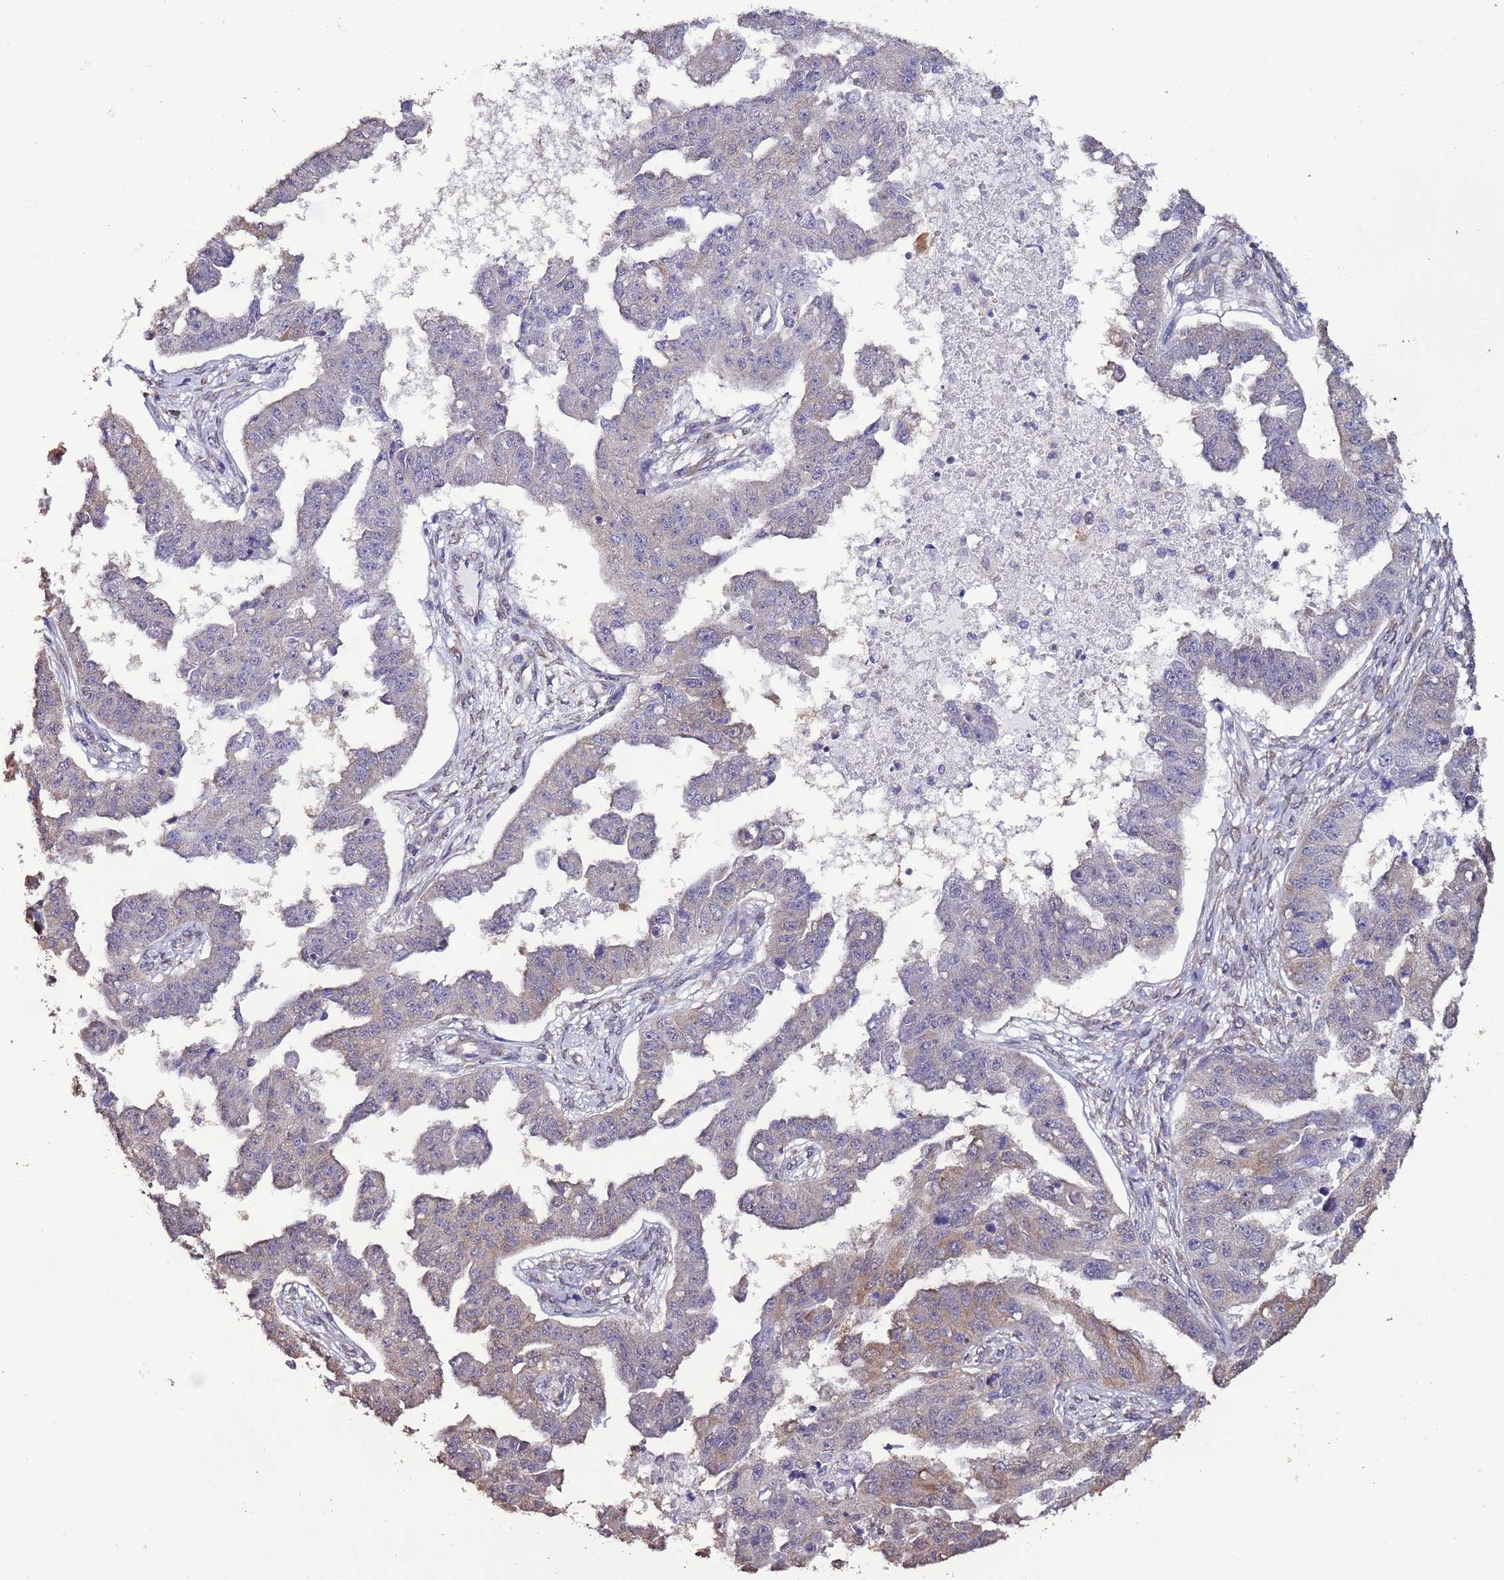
{"staining": {"intensity": "moderate", "quantity": "<25%", "location": "cytoplasmic/membranous"}, "tissue": "ovarian cancer", "cell_type": "Tumor cells", "image_type": "cancer", "snomed": [{"axis": "morphology", "description": "Cystadenocarcinoma, serous, NOS"}, {"axis": "topography", "description": "Ovary"}], "caption": "Ovarian cancer (serous cystadenocarcinoma) stained with IHC demonstrates moderate cytoplasmic/membranous expression in about <25% of tumor cells.", "gene": "SLC41A3", "patient": {"sex": "female", "age": 58}}